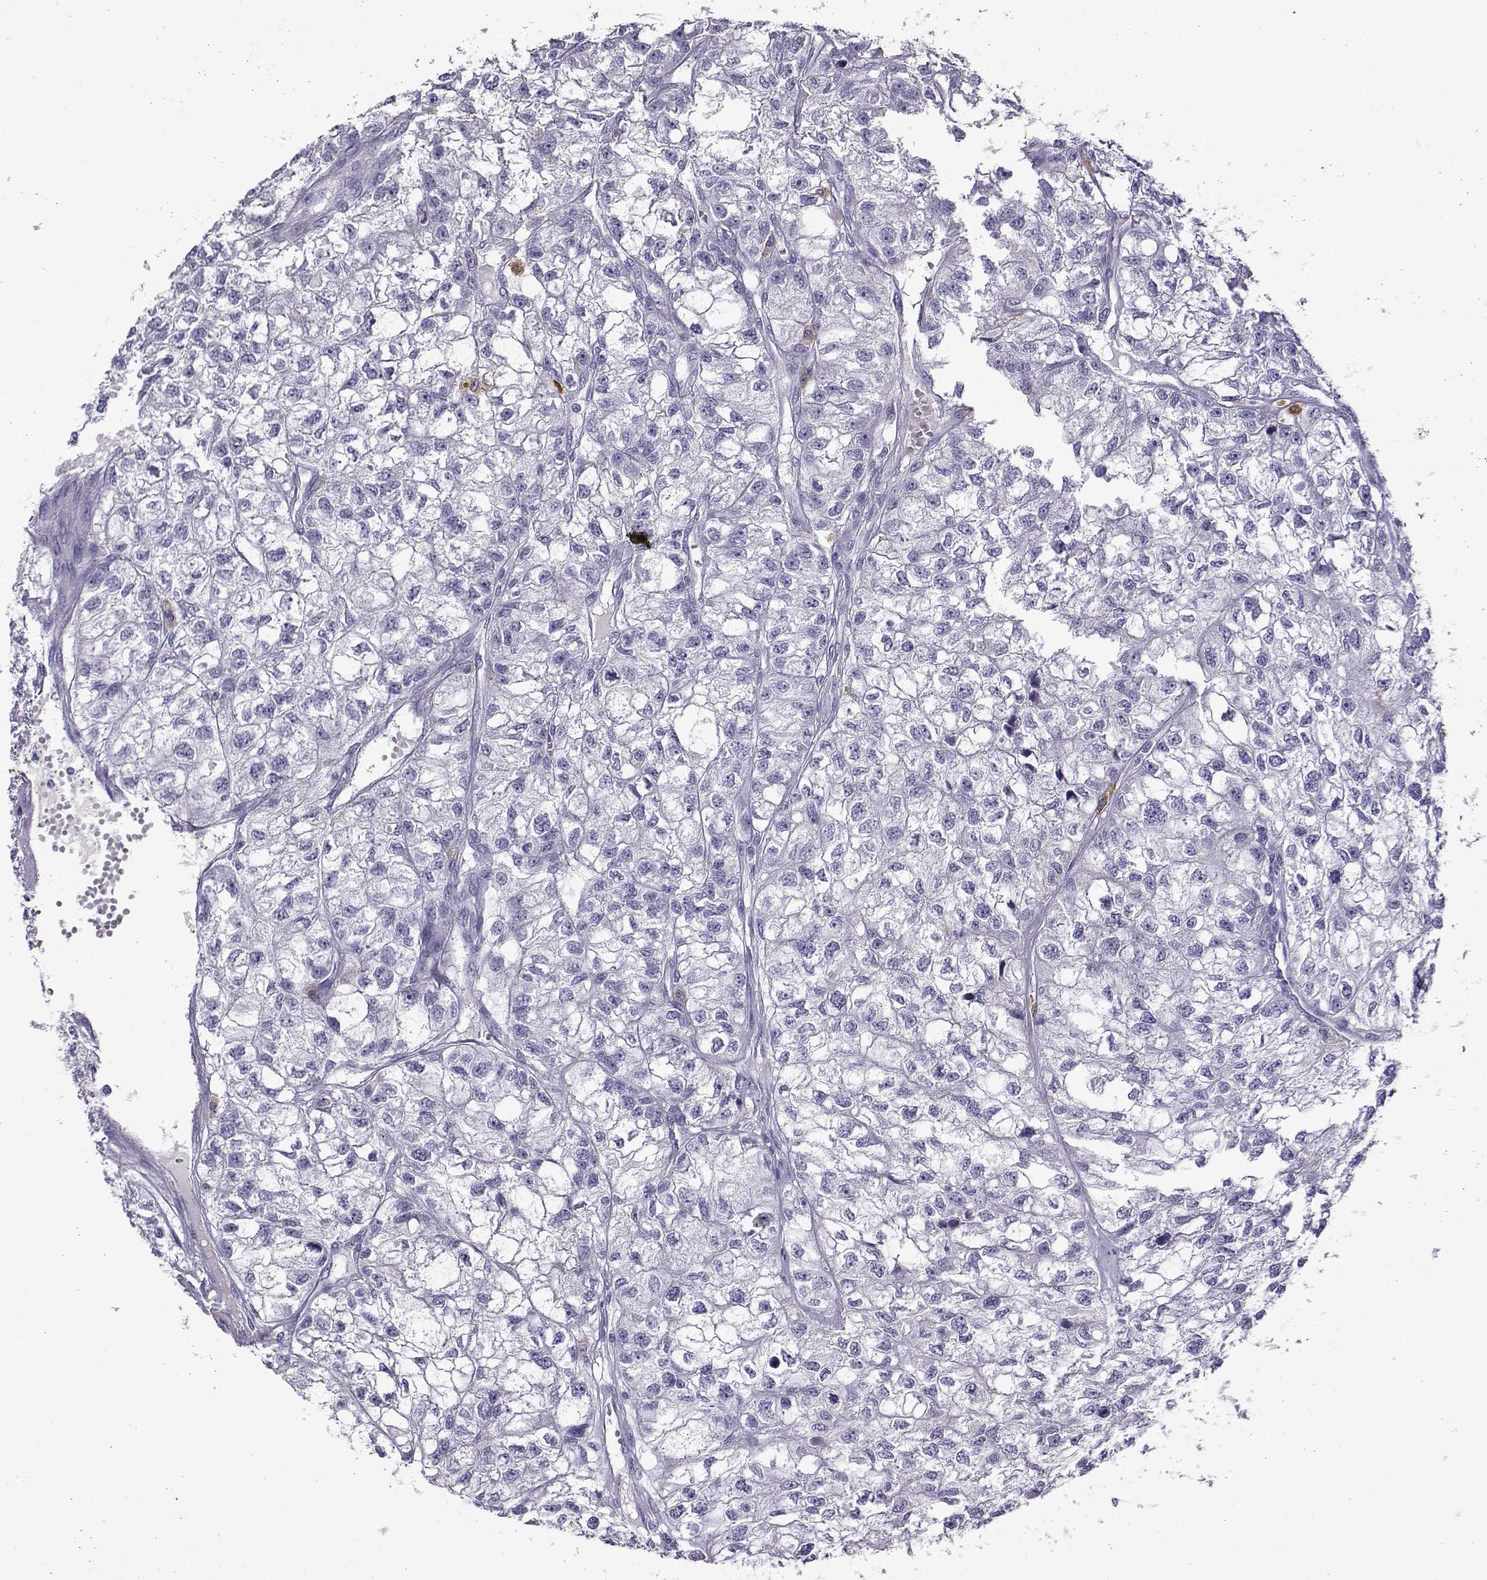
{"staining": {"intensity": "negative", "quantity": "none", "location": "none"}, "tissue": "renal cancer", "cell_type": "Tumor cells", "image_type": "cancer", "snomed": [{"axis": "morphology", "description": "Adenocarcinoma, NOS"}, {"axis": "topography", "description": "Kidney"}], "caption": "Human renal adenocarcinoma stained for a protein using immunohistochemistry (IHC) exhibits no expression in tumor cells.", "gene": "LINGO1", "patient": {"sex": "male", "age": 56}}